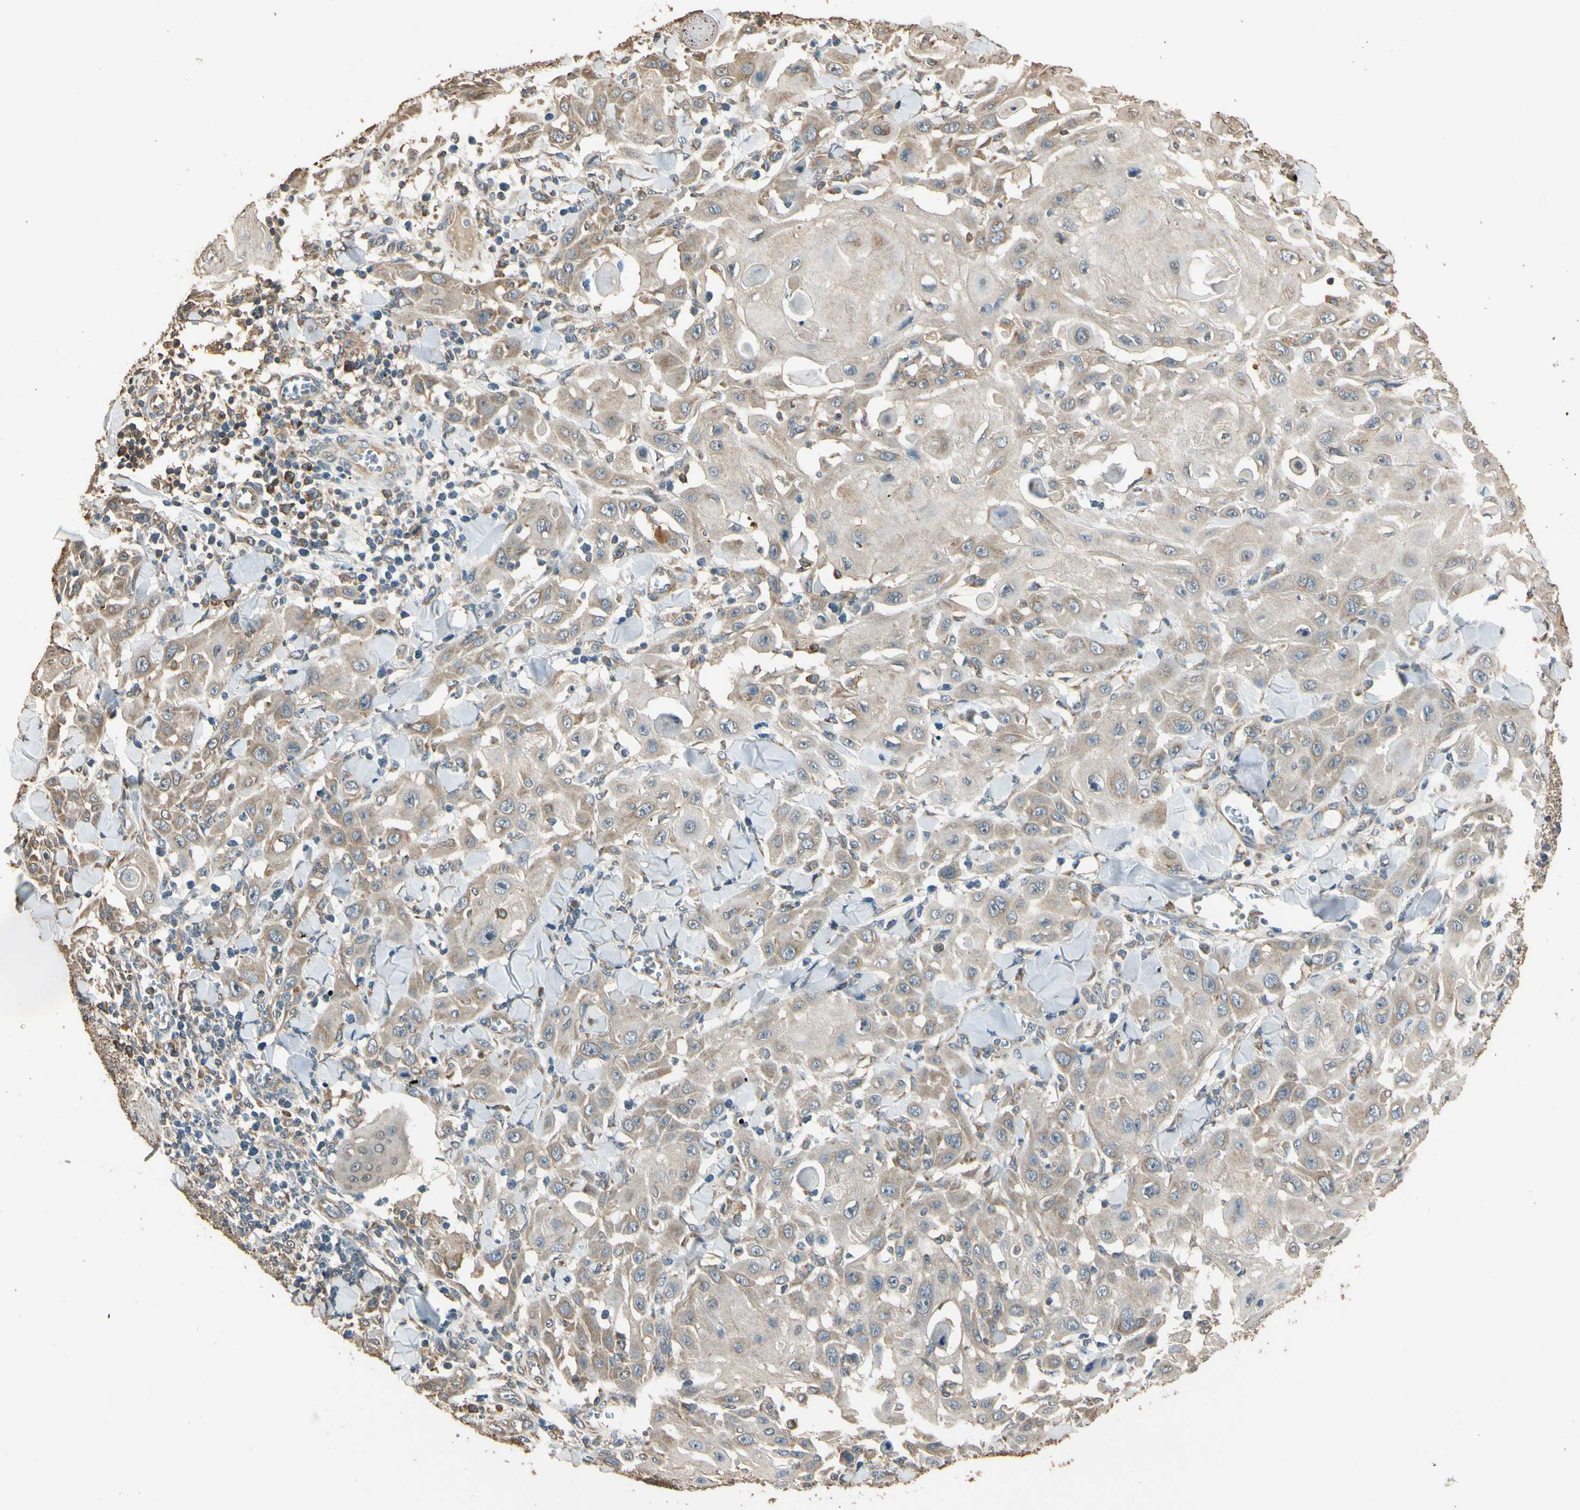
{"staining": {"intensity": "weak", "quantity": ">75%", "location": "cytoplasmic/membranous"}, "tissue": "skin cancer", "cell_type": "Tumor cells", "image_type": "cancer", "snomed": [{"axis": "morphology", "description": "Squamous cell carcinoma, NOS"}, {"axis": "topography", "description": "Skin"}], "caption": "Immunohistochemical staining of skin squamous cell carcinoma exhibits weak cytoplasmic/membranous protein positivity in about >75% of tumor cells. (brown staining indicates protein expression, while blue staining denotes nuclei).", "gene": "STX18", "patient": {"sex": "male", "age": 24}}